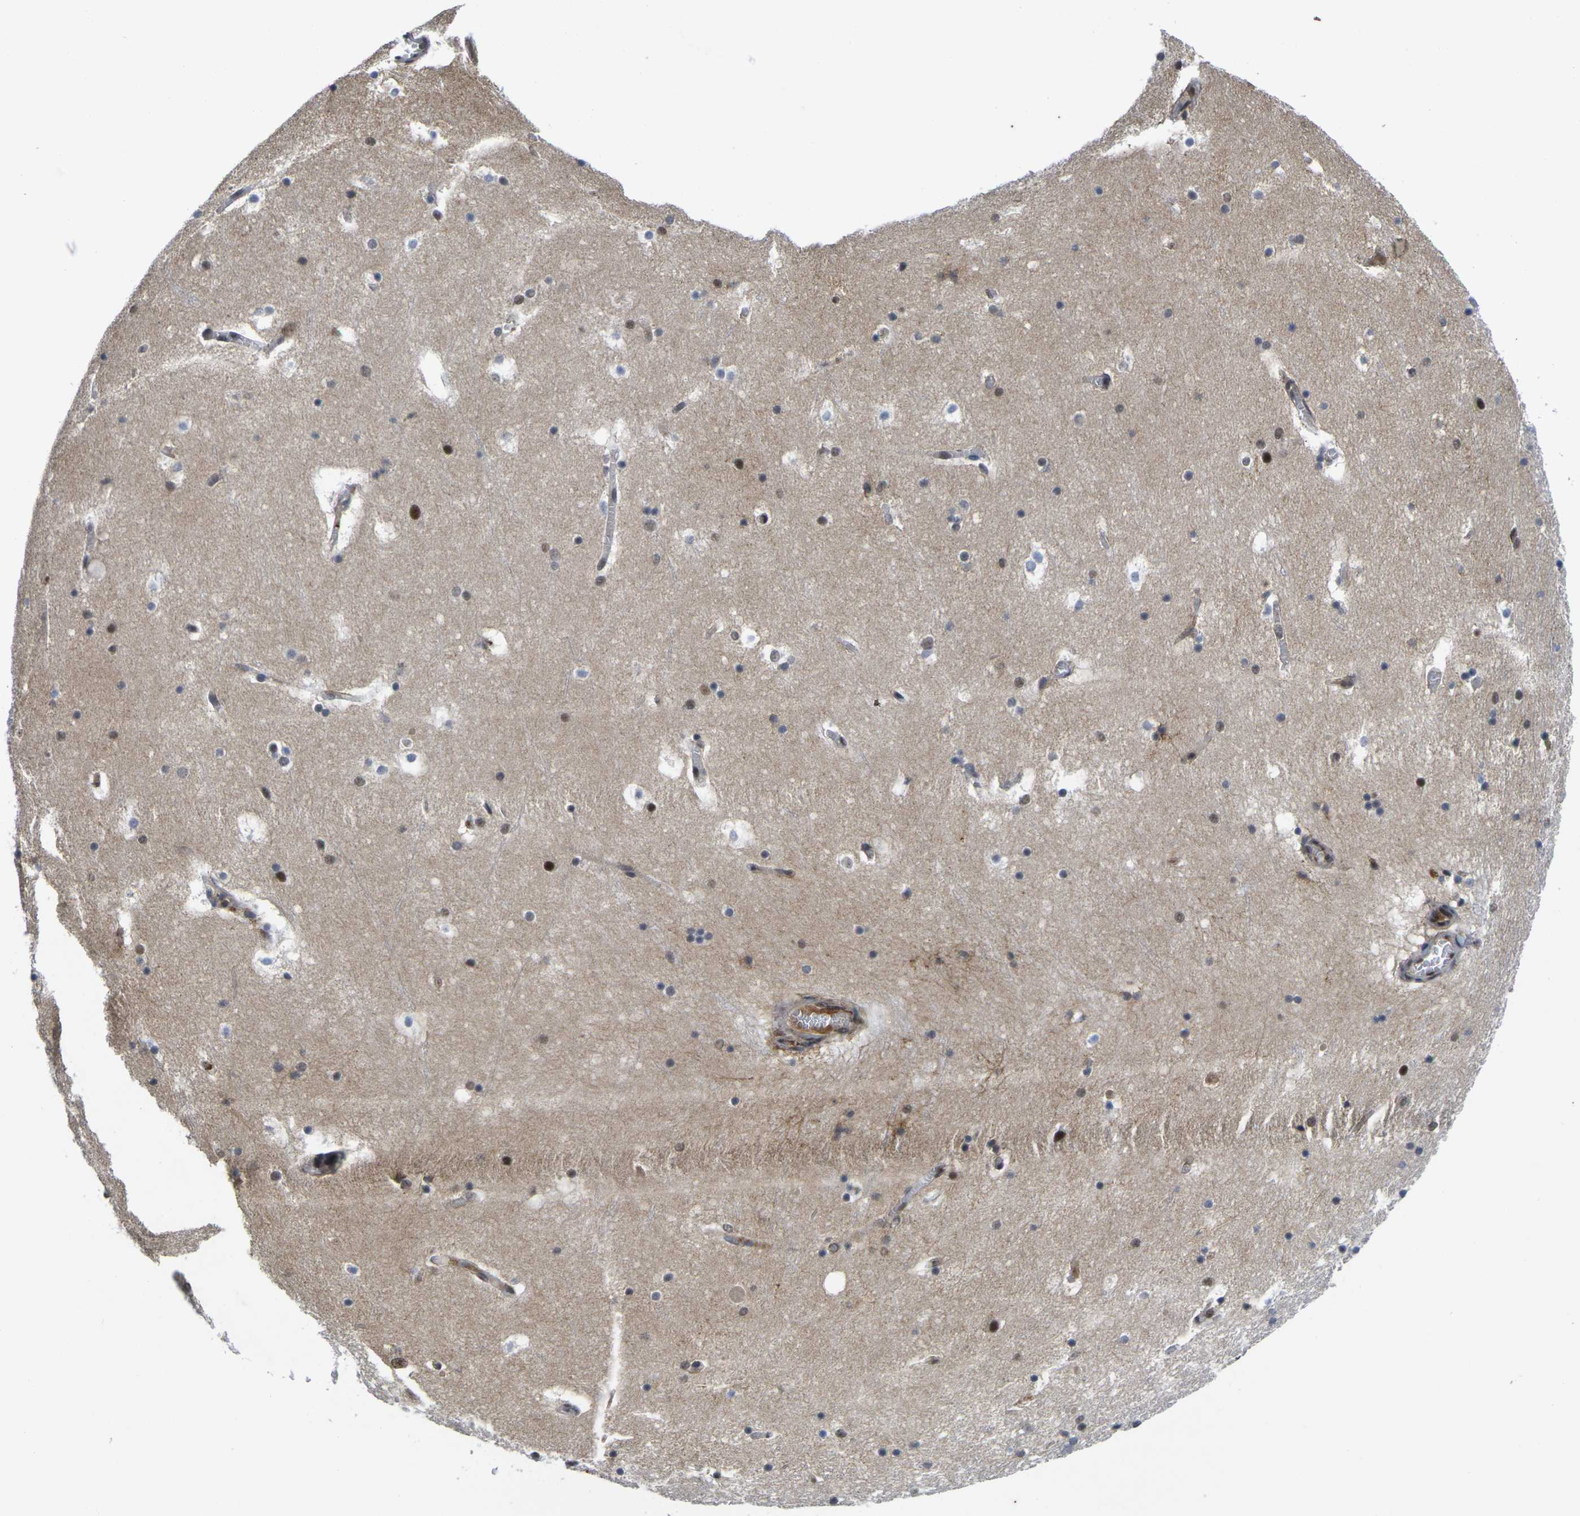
{"staining": {"intensity": "moderate", "quantity": "25%-75%", "location": "nuclear"}, "tissue": "hippocampus", "cell_type": "Glial cells", "image_type": "normal", "snomed": [{"axis": "morphology", "description": "Normal tissue, NOS"}, {"axis": "topography", "description": "Hippocampus"}], "caption": "A medium amount of moderate nuclear staining is appreciated in approximately 25%-75% of glial cells in unremarkable hippocampus. The protein of interest is stained brown, and the nuclei are stained in blue (DAB (3,3'-diaminobenzidine) IHC with brightfield microscopy, high magnification).", "gene": "GTF2E1", "patient": {"sex": "male", "age": 45}}